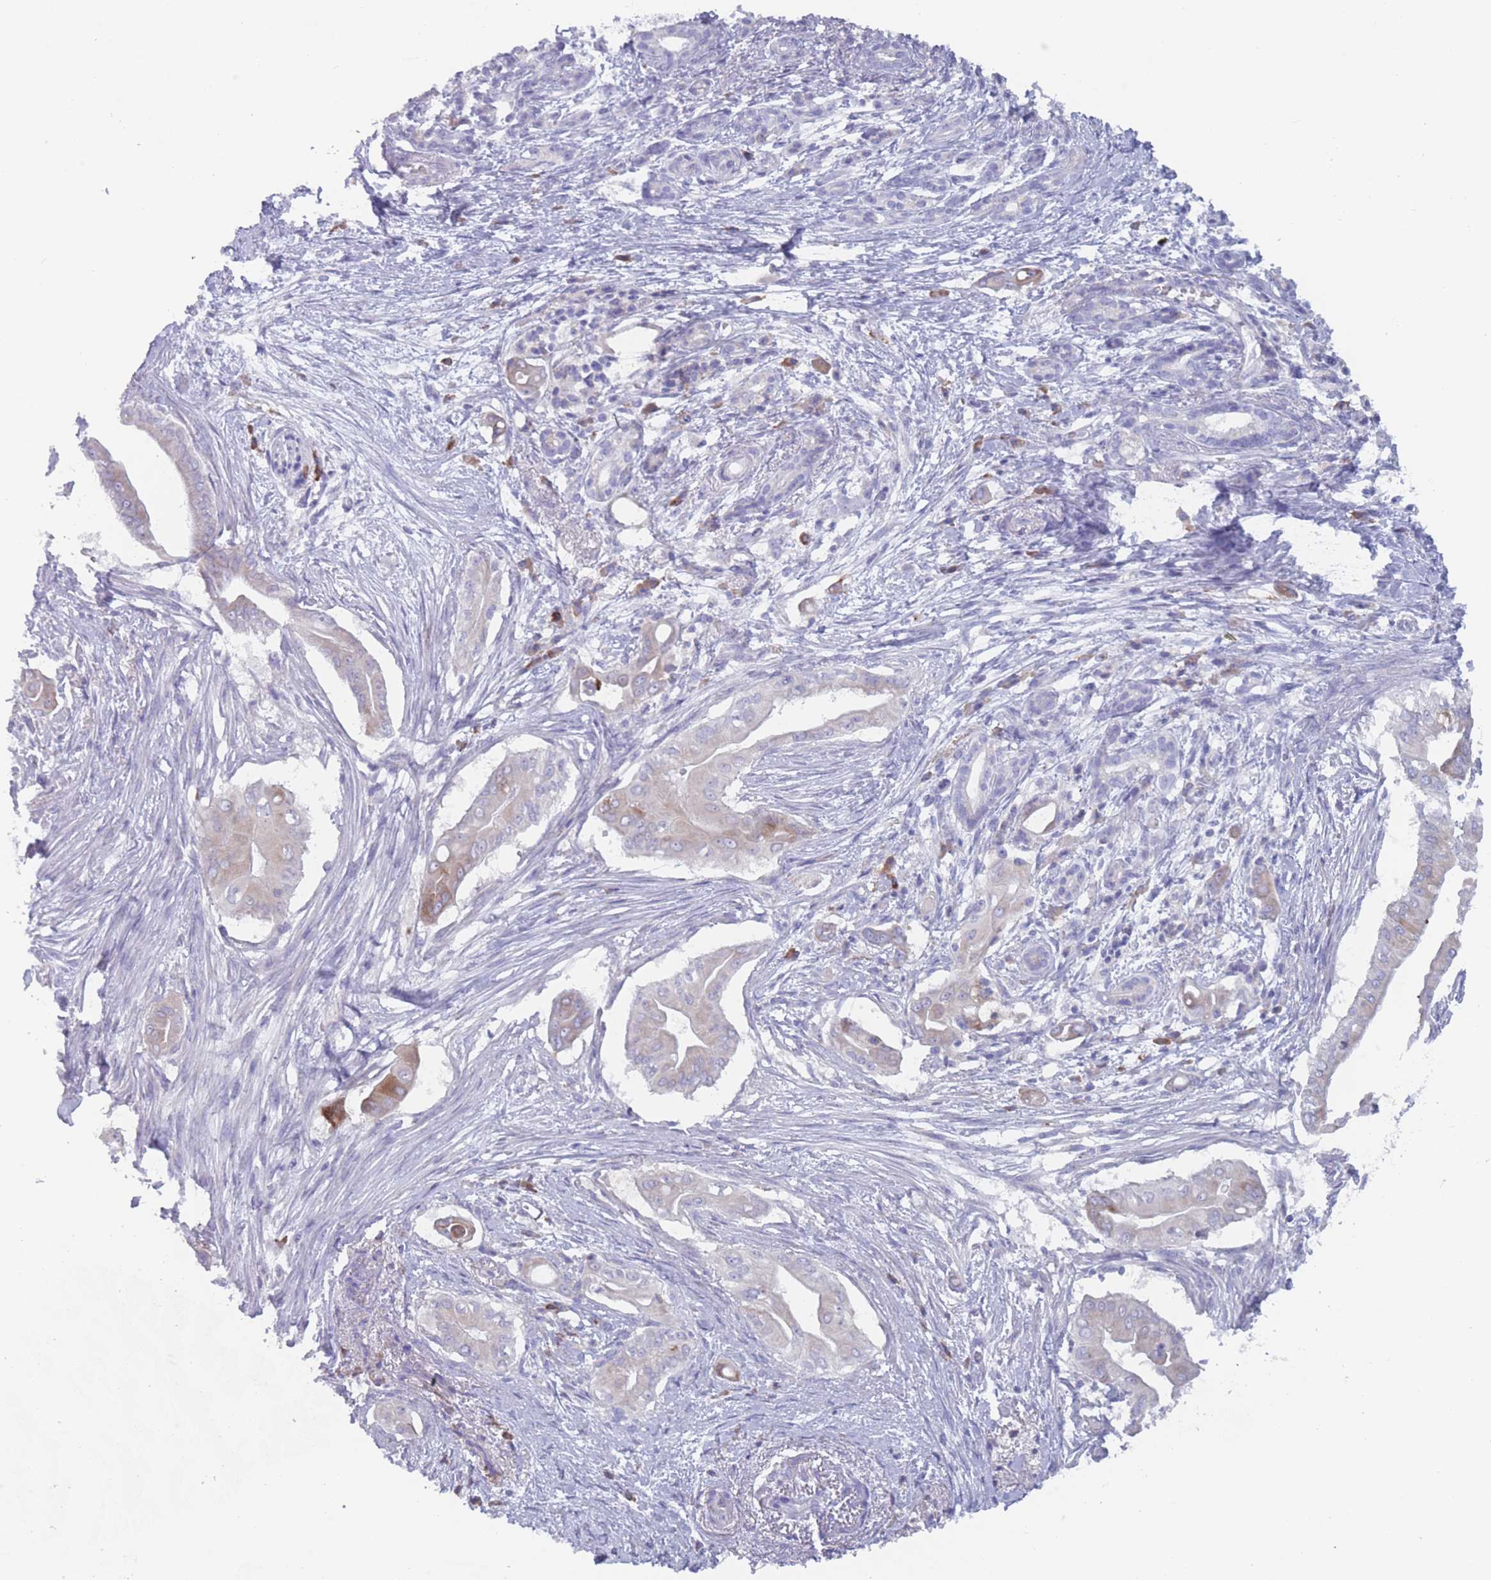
{"staining": {"intensity": "moderate", "quantity": "<25%", "location": "cytoplasmic/membranous"}, "tissue": "pancreatic cancer", "cell_type": "Tumor cells", "image_type": "cancer", "snomed": [{"axis": "morphology", "description": "Adenocarcinoma, NOS"}, {"axis": "topography", "description": "Pancreas"}], "caption": "This histopathology image shows immunohistochemistry staining of human adenocarcinoma (pancreatic), with low moderate cytoplasmic/membranous staining in approximately <25% of tumor cells.", "gene": "ST8SIA5", "patient": {"sex": "male", "age": 71}}